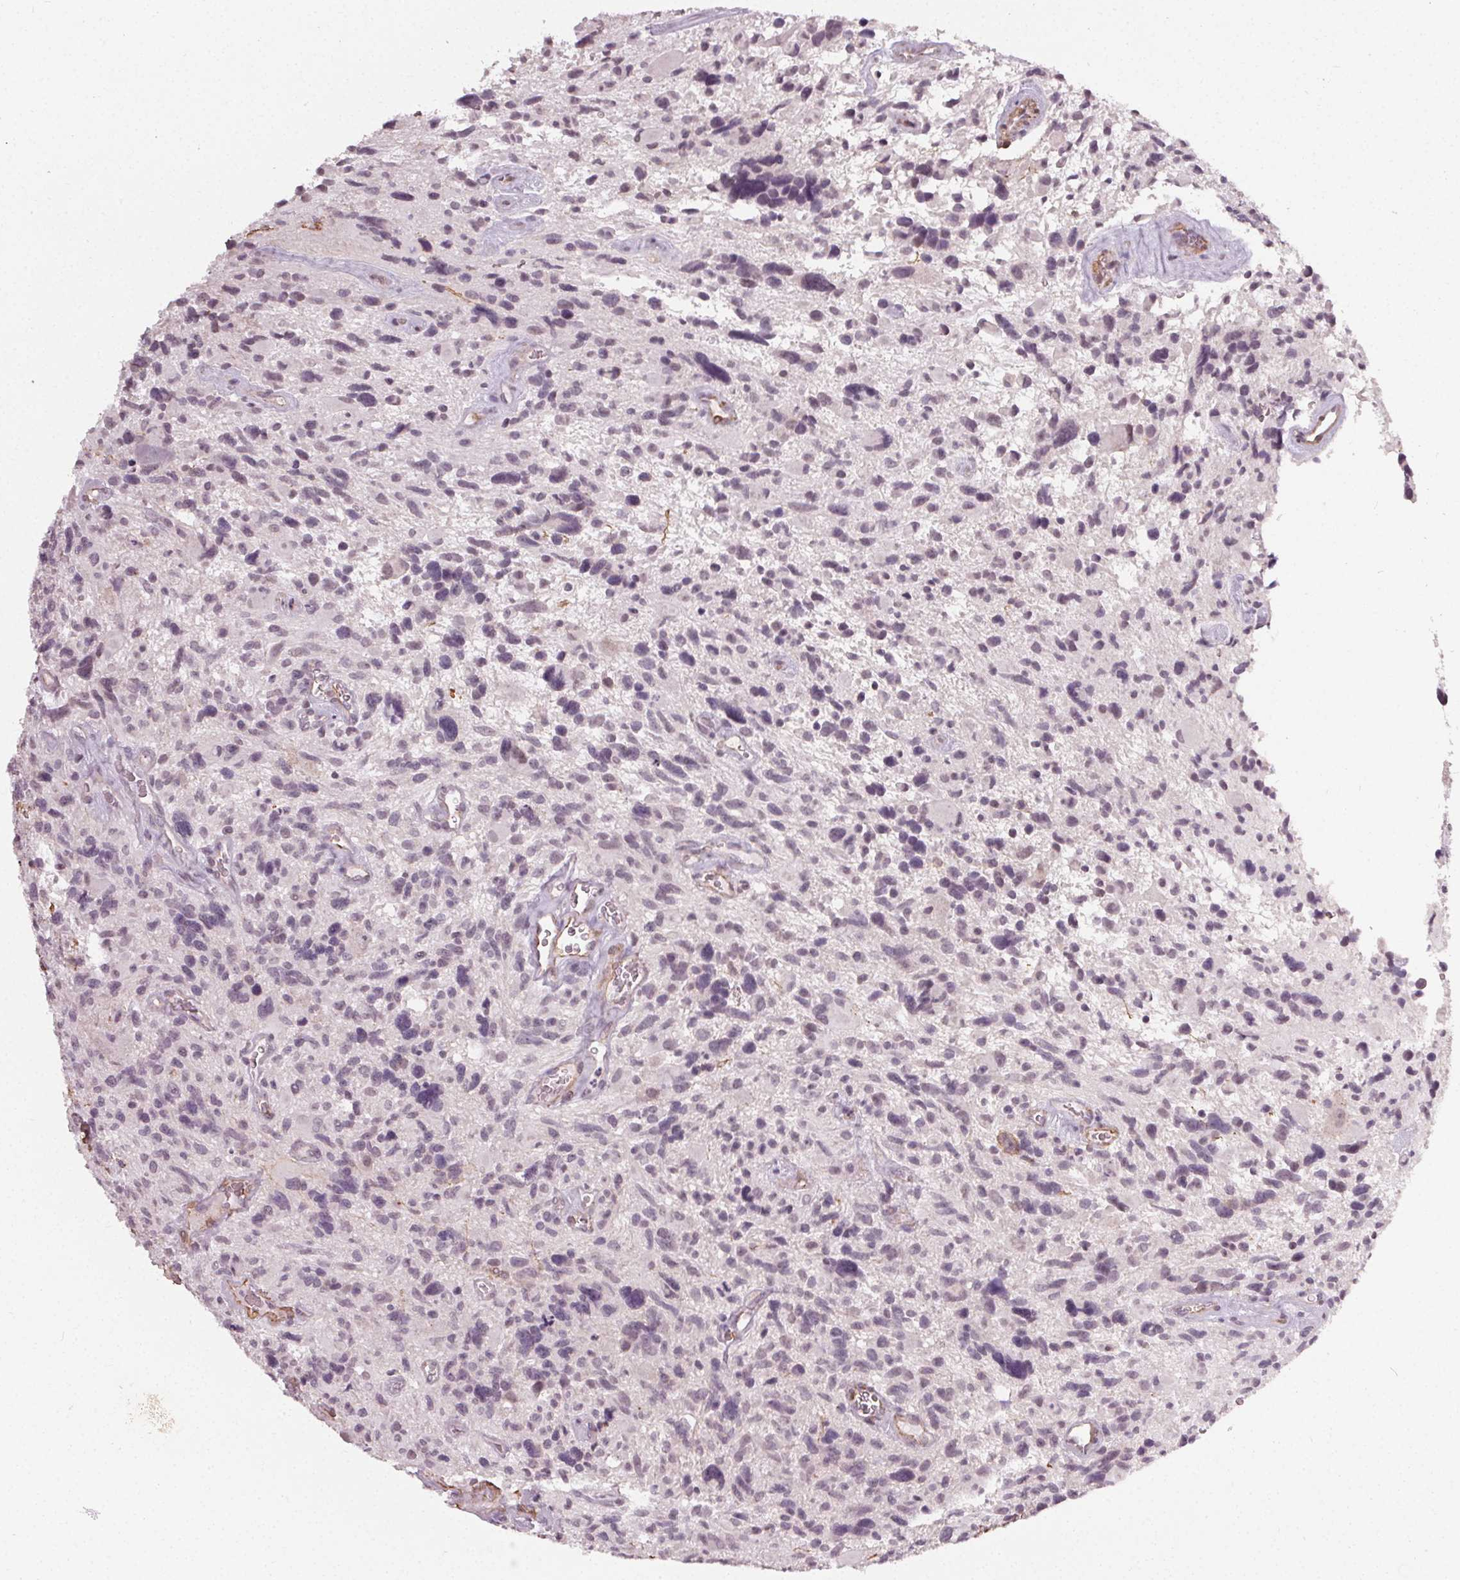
{"staining": {"intensity": "negative", "quantity": "none", "location": "none"}, "tissue": "glioma", "cell_type": "Tumor cells", "image_type": "cancer", "snomed": [{"axis": "morphology", "description": "Glioma, malignant, High grade"}, {"axis": "topography", "description": "Brain"}], "caption": "Tumor cells show no significant protein expression in glioma. (Stains: DAB (3,3'-diaminobenzidine) IHC with hematoxylin counter stain, Microscopy: brightfield microscopy at high magnification).", "gene": "PKP1", "patient": {"sex": "male", "age": 49}}